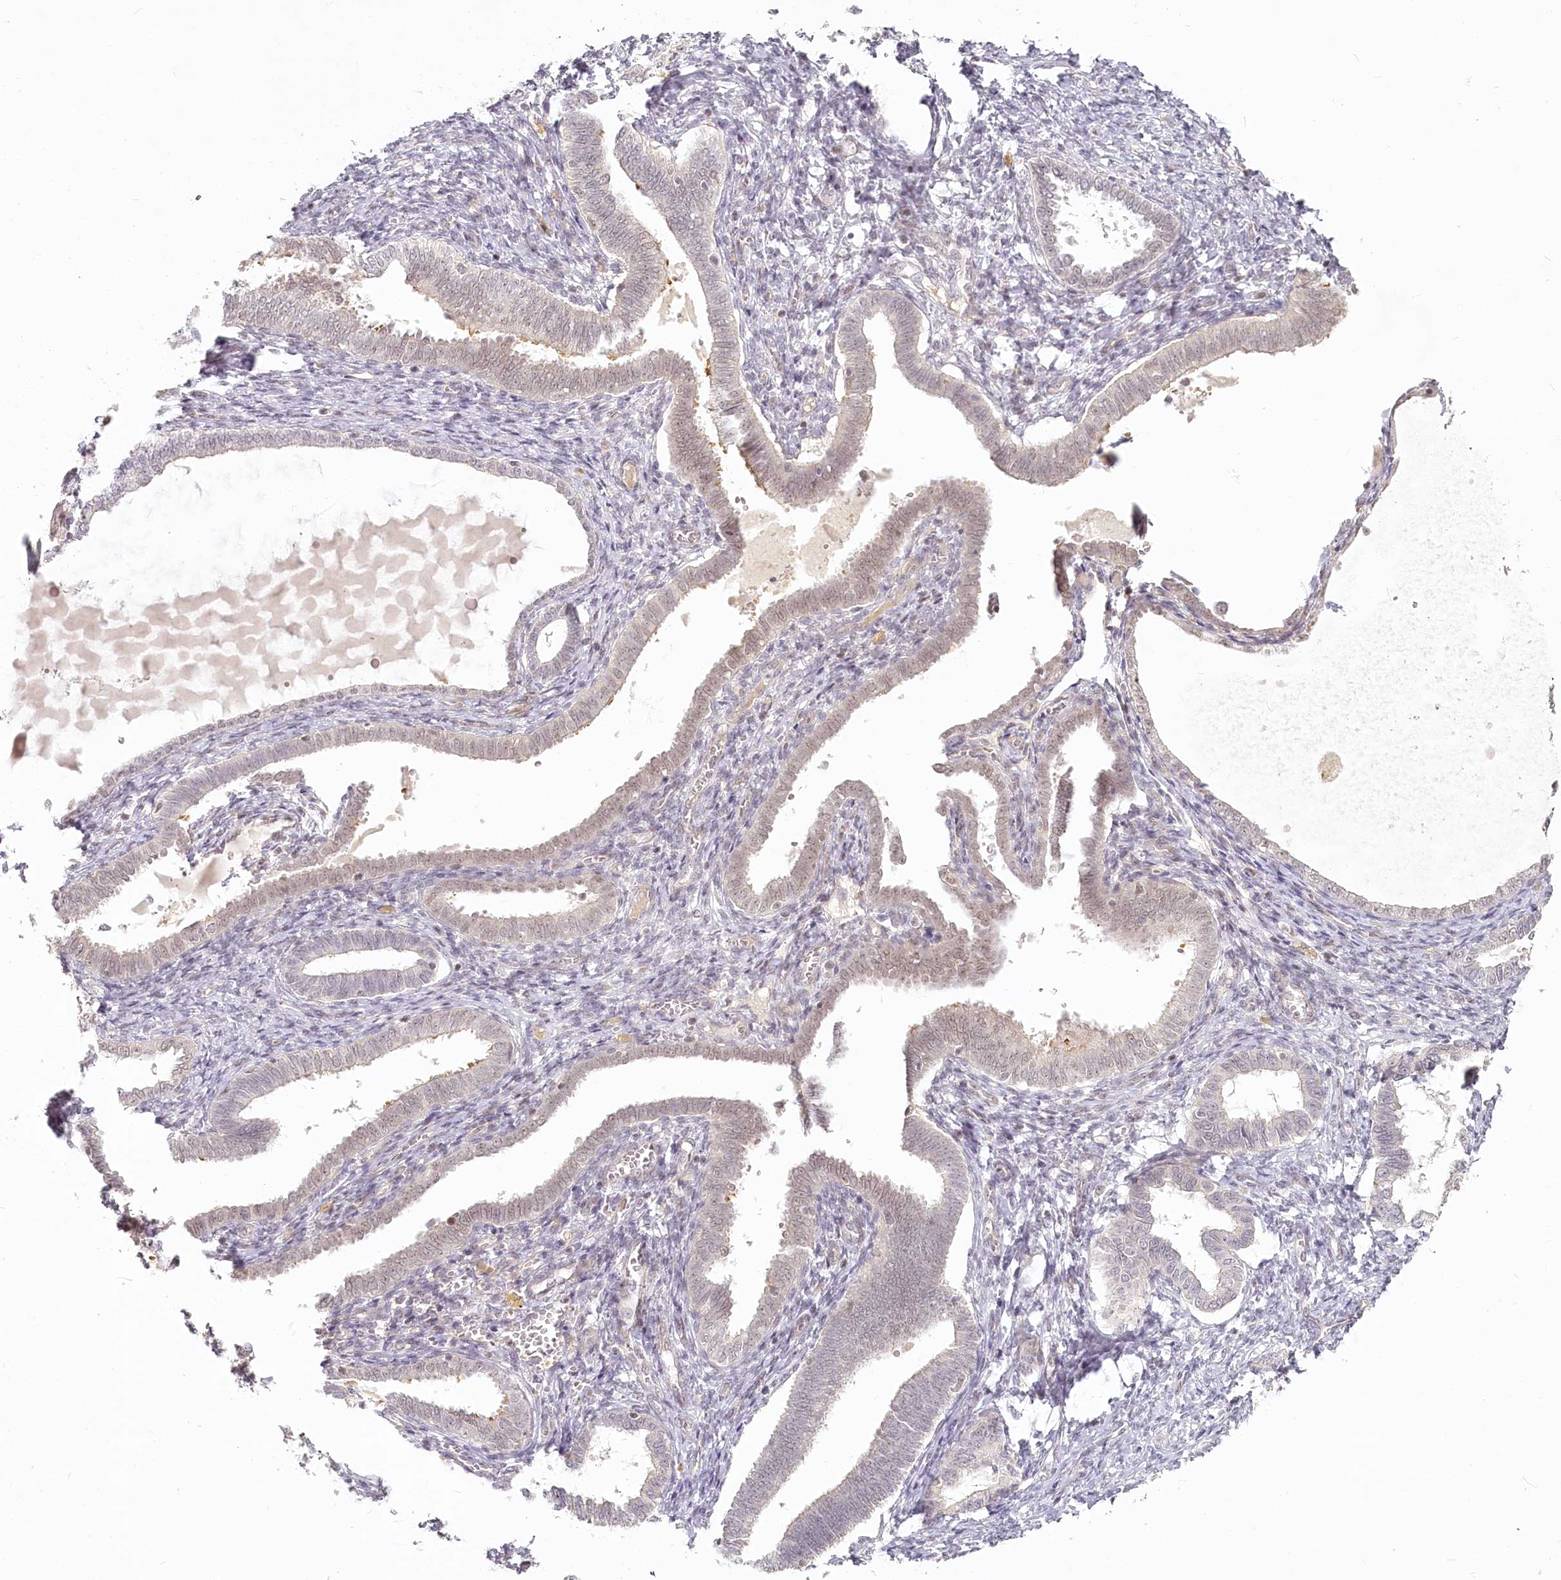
{"staining": {"intensity": "negative", "quantity": "none", "location": "none"}, "tissue": "endometrium", "cell_type": "Cells in endometrial stroma", "image_type": "normal", "snomed": [{"axis": "morphology", "description": "Normal tissue, NOS"}, {"axis": "topography", "description": "Endometrium"}], "caption": "Immunohistochemistry image of benign endometrium: human endometrium stained with DAB displays no significant protein expression in cells in endometrial stroma.", "gene": "EXOSC7", "patient": {"sex": "female", "age": 77}}